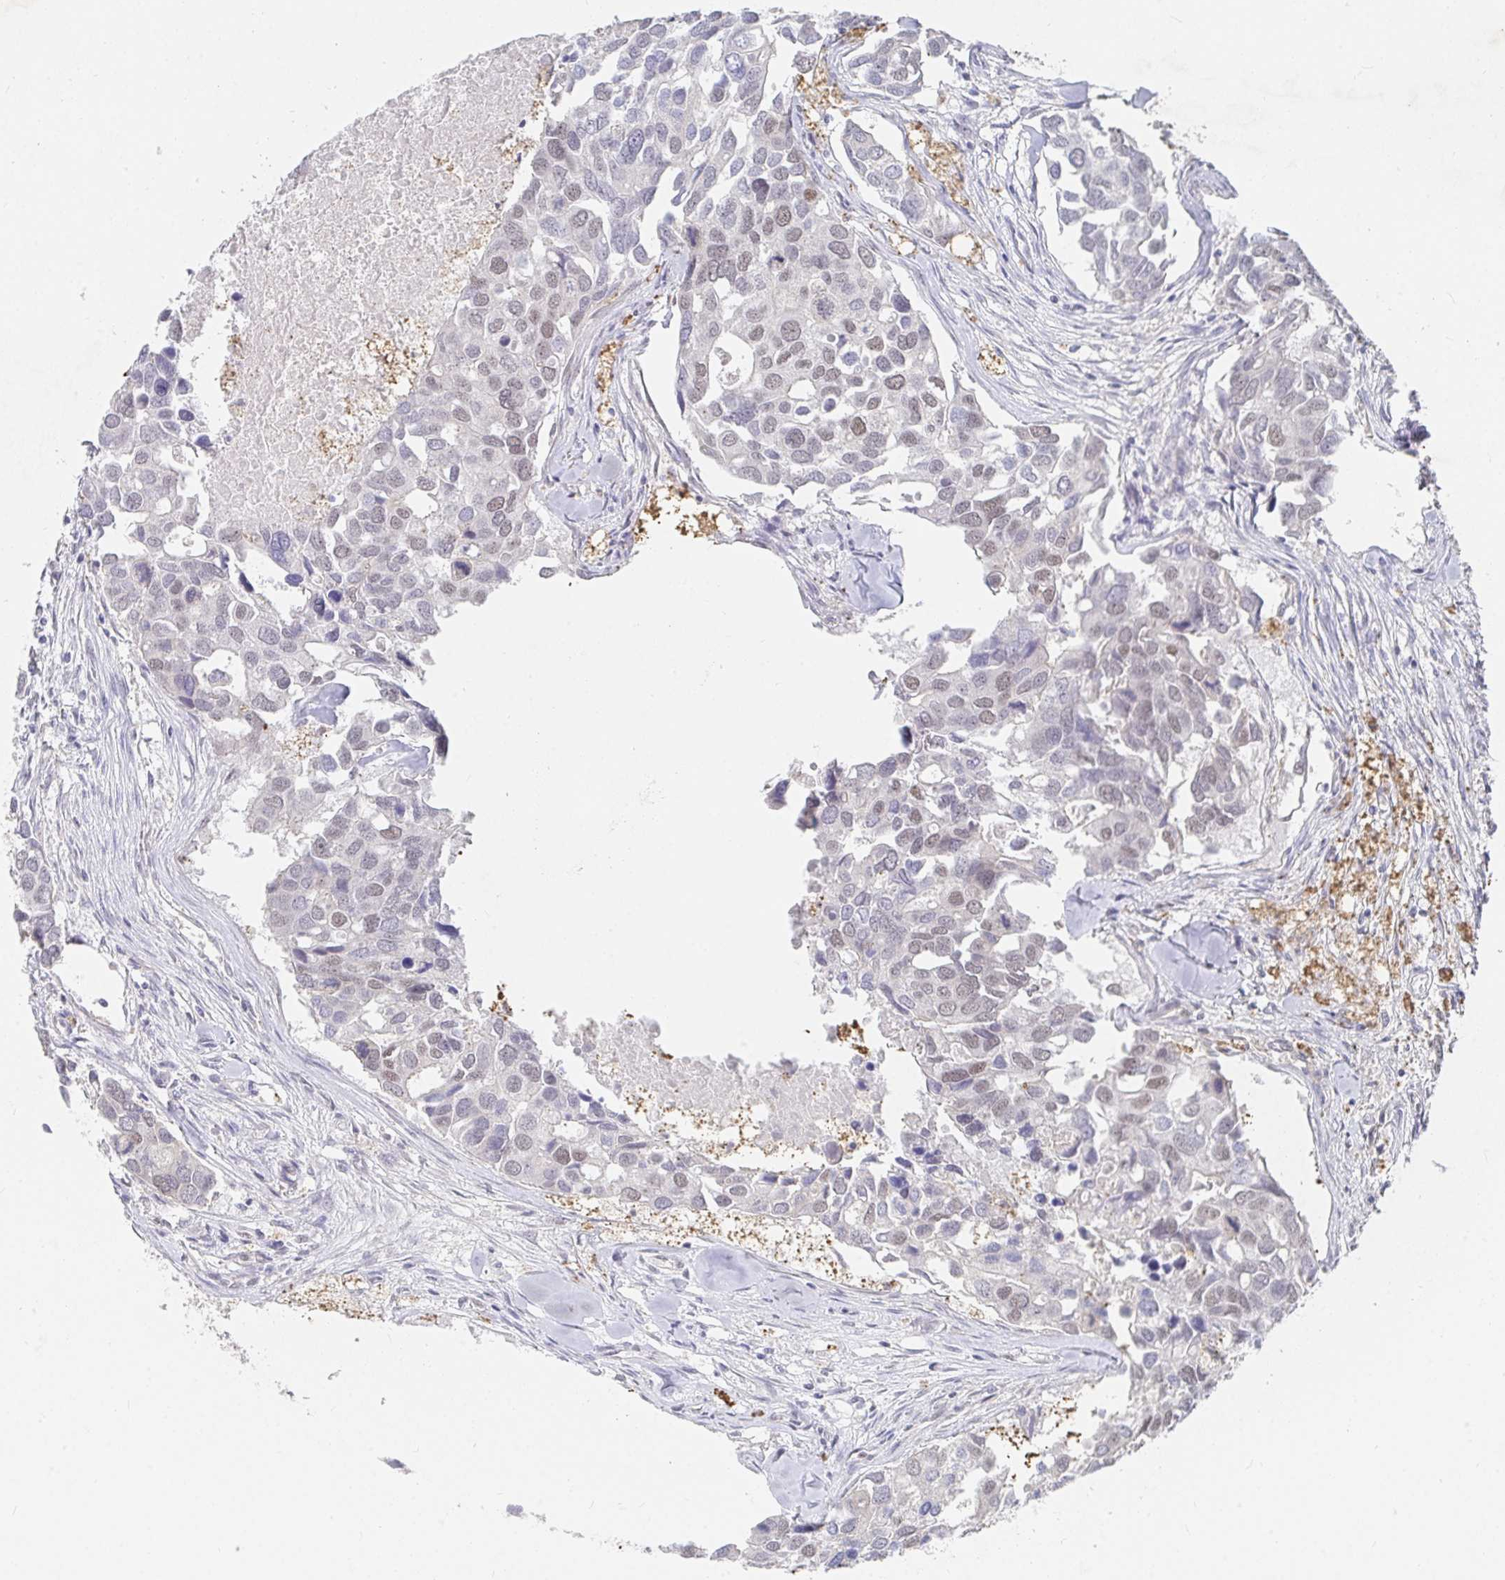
{"staining": {"intensity": "weak", "quantity": "<25%", "location": "nuclear"}, "tissue": "breast cancer", "cell_type": "Tumor cells", "image_type": "cancer", "snomed": [{"axis": "morphology", "description": "Duct carcinoma"}, {"axis": "topography", "description": "Breast"}], "caption": "An image of breast cancer (infiltrating ductal carcinoma) stained for a protein displays no brown staining in tumor cells. (Stains: DAB IHC with hematoxylin counter stain, Microscopy: brightfield microscopy at high magnification).", "gene": "RCOR1", "patient": {"sex": "female", "age": 83}}